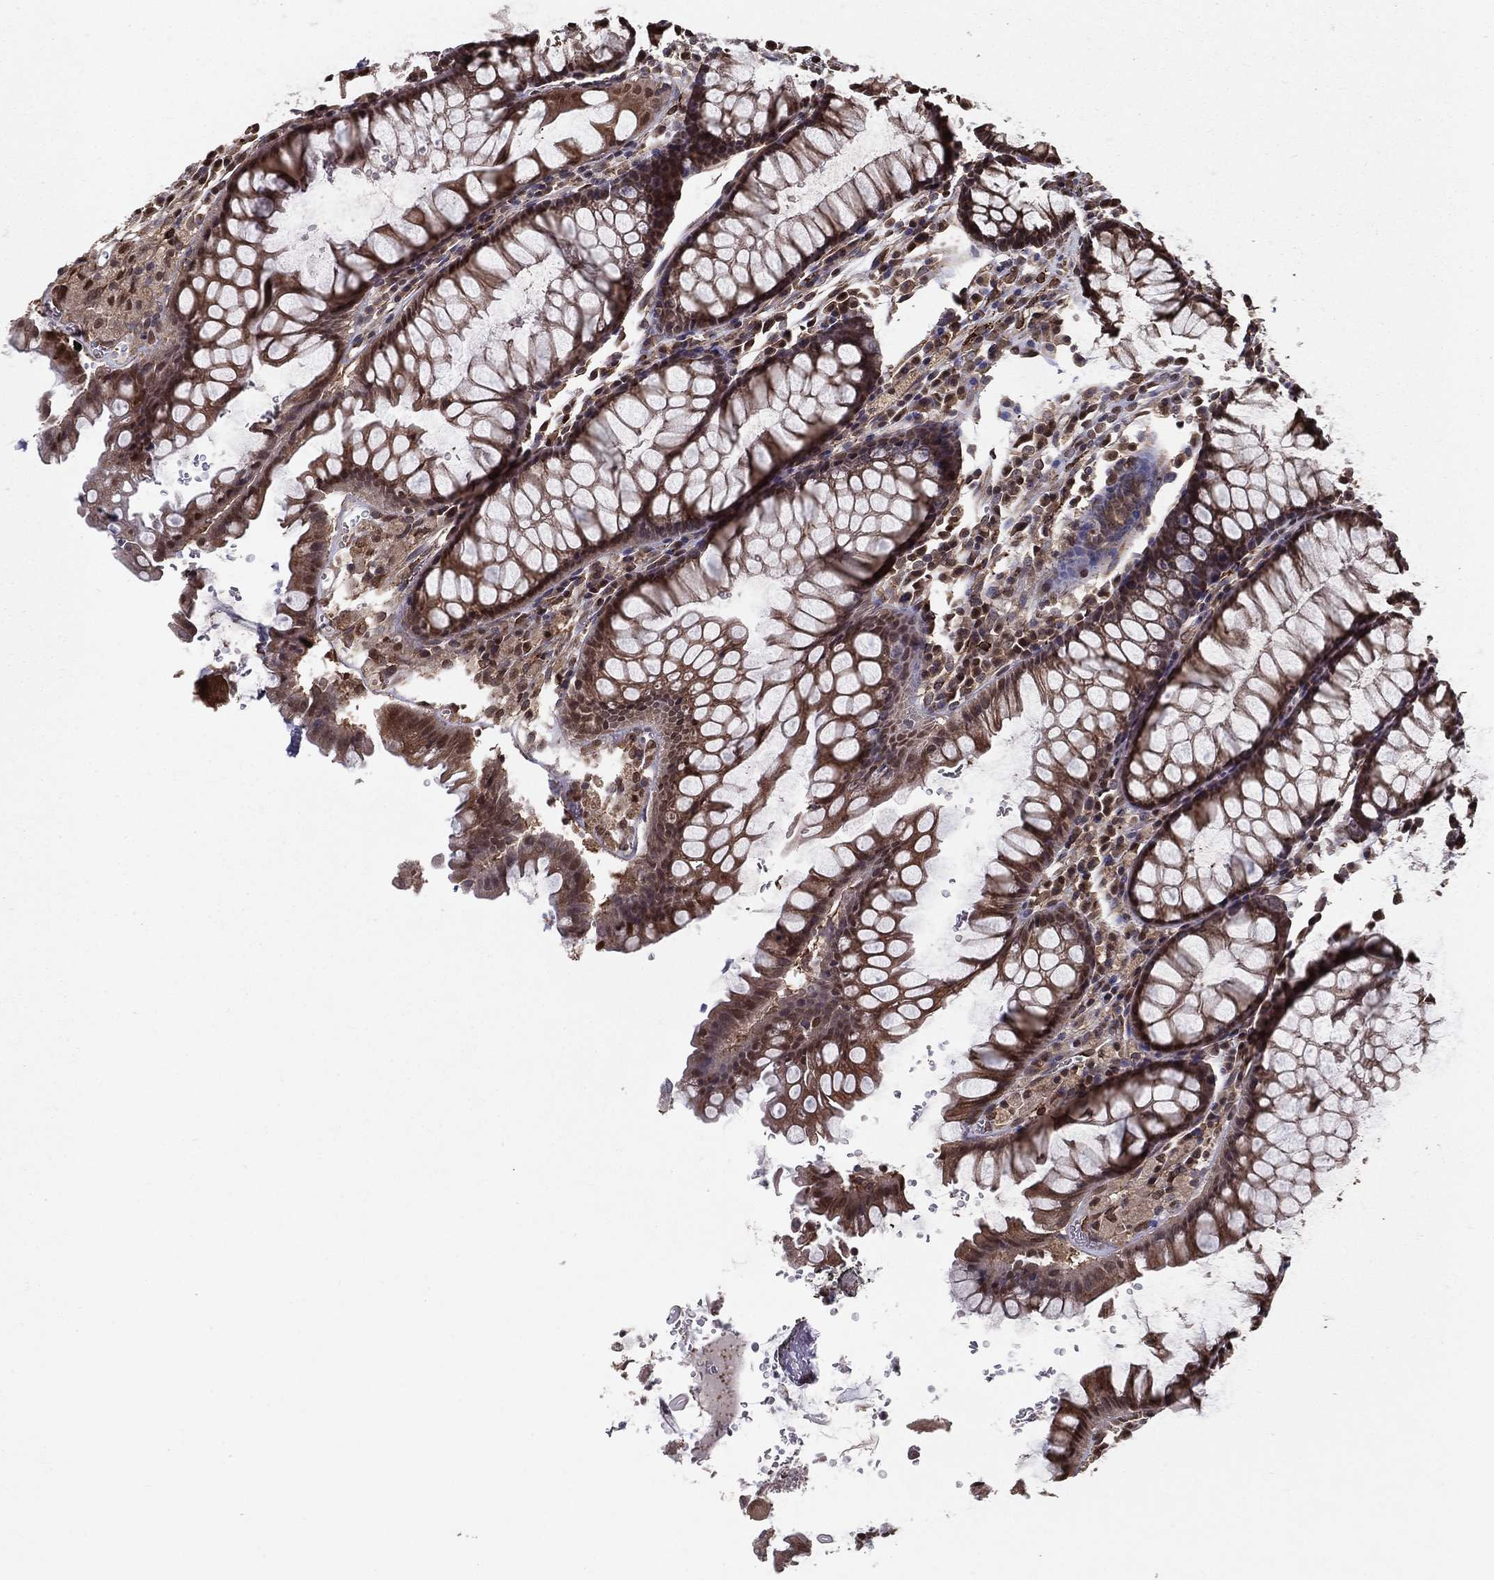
{"staining": {"intensity": "moderate", "quantity": ">75%", "location": "cytoplasmic/membranous"}, "tissue": "rectum", "cell_type": "Glandular cells", "image_type": "normal", "snomed": [{"axis": "morphology", "description": "Normal tissue, NOS"}, {"axis": "topography", "description": "Rectum"}], "caption": "Immunohistochemistry micrograph of normal human rectum stained for a protein (brown), which demonstrates medium levels of moderate cytoplasmic/membranous expression in about >75% of glandular cells.", "gene": "CERS2", "patient": {"sex": "female", "age": 68}}